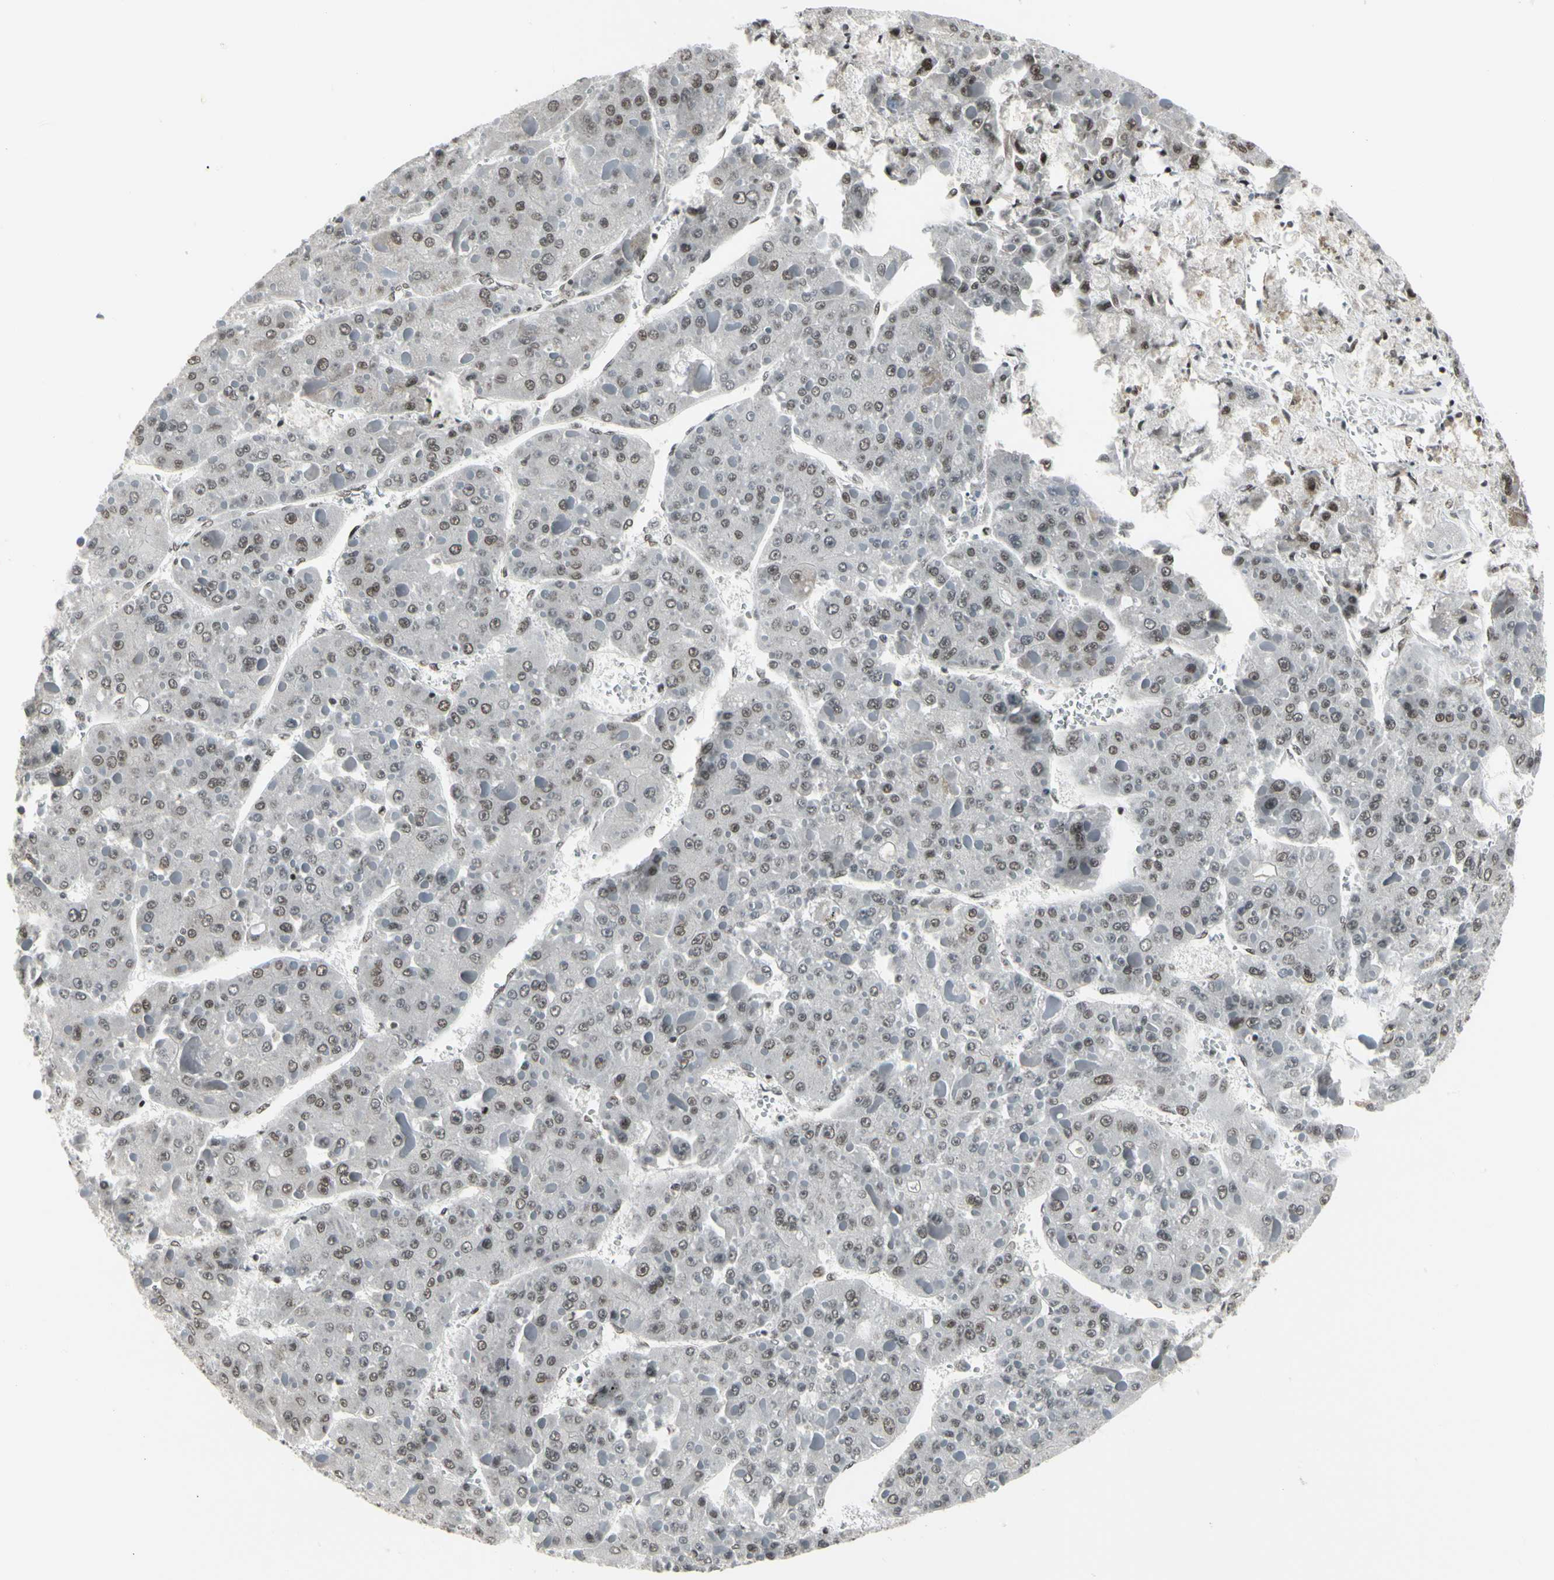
{"staining": {"intensity": "moderate", "quantity": ">75%", "location": "nuclear"}, "tissue": "liver cancer", "cell_type": "Tumor cells", "image_type": "cancer", "snomed": [{"axis": "morphology", "description": "Carcinoma, Hepatocellular, NOS"}, {"axis": "topography", "description": "Liver"}], "caption": "IHC (DAB) staining of liver cancer exhibits moderate nuclear protein staining in about >75% of tumor cells.", "gene": "HMG20A", "patient": {"sex": "female", "age": 73}}